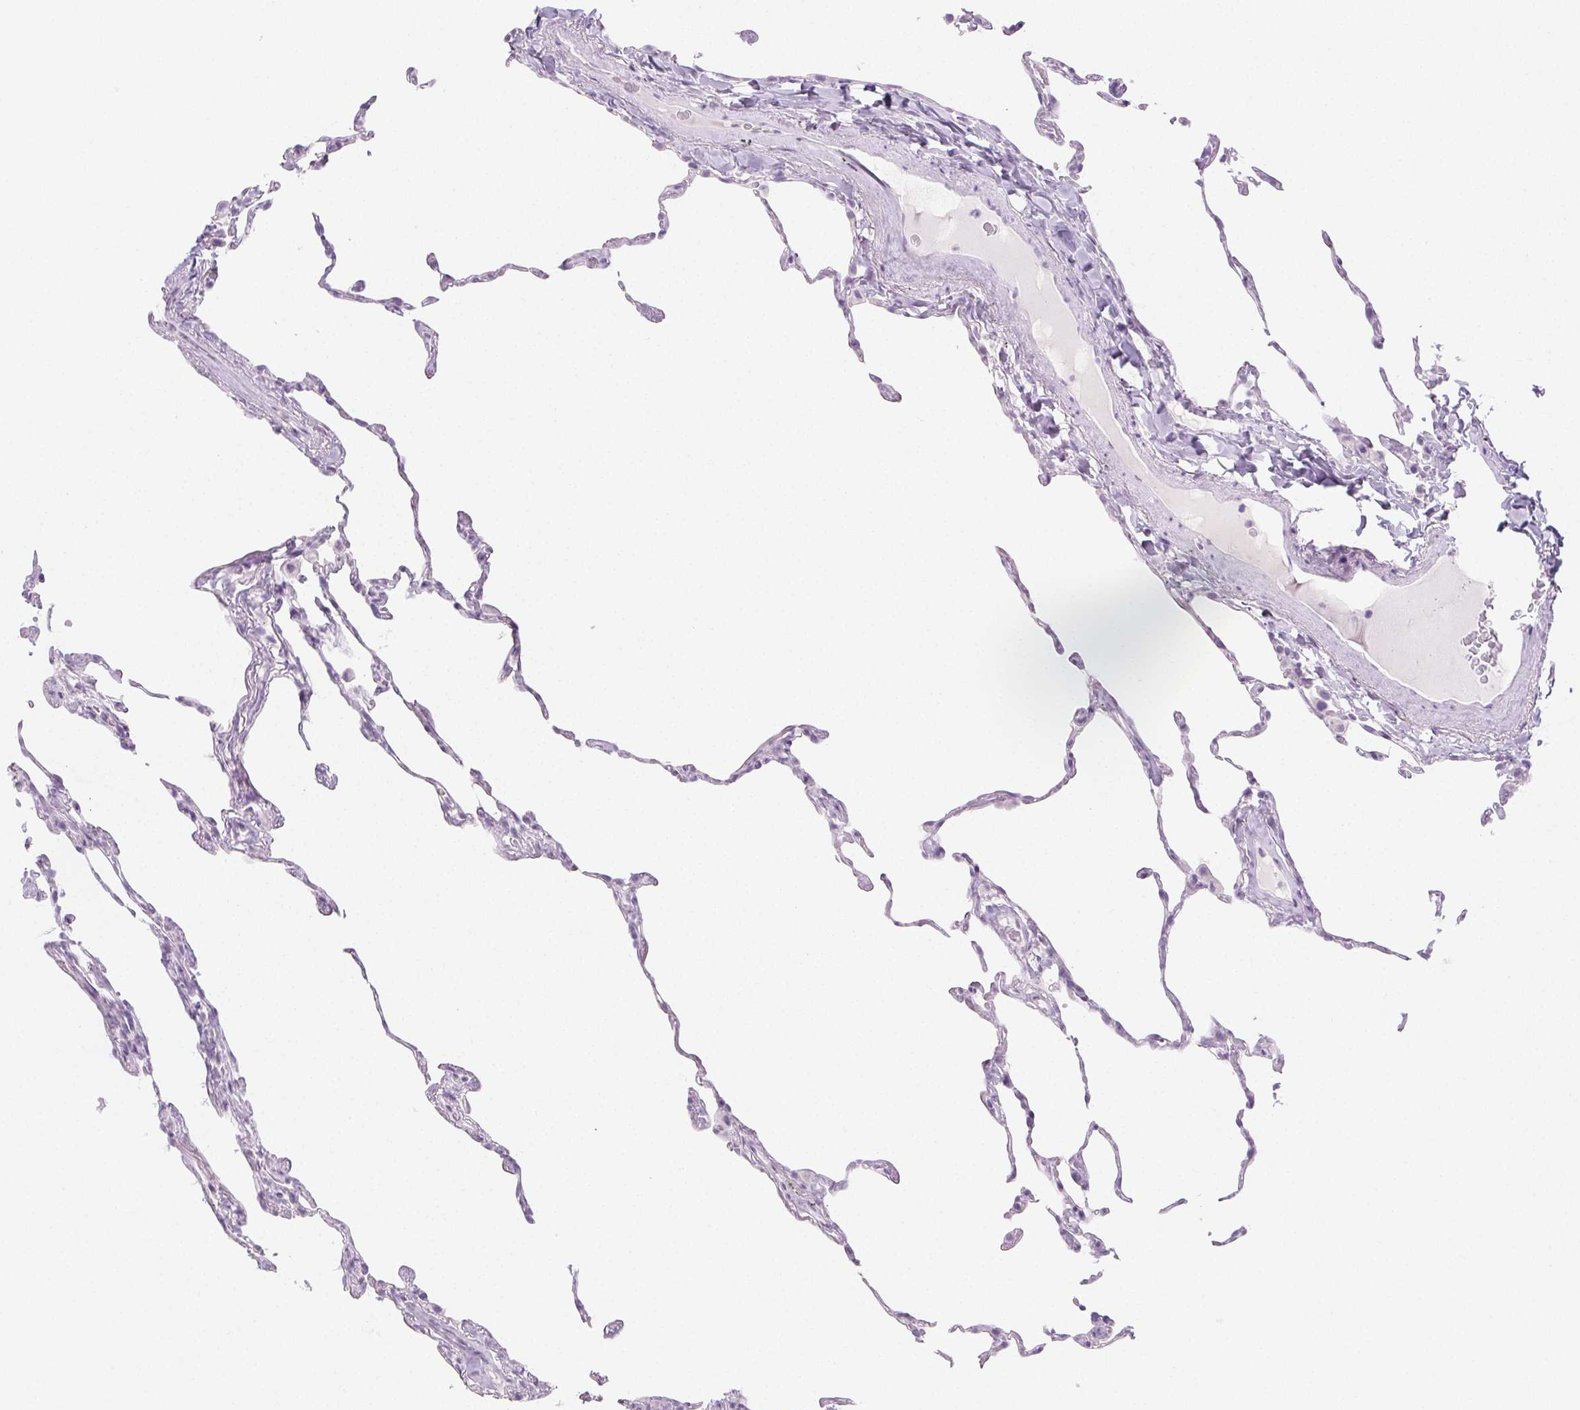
{"staining": {"intensity": "negative", "quantity": "none", "location": "none"}, "tissue": "lung", "cell_type": "Alveolar cells", "image_type": "normal", "snomed": [{"axis": "morphology", "description": "Normal tissue, NOS"}, {"axis": "topography", "description": "Lung"}], "caption": "The image reveals no significant staining in alveolar cells of lung.", "gene": "PI3", "patient": {"sex": "female", "age": 57}}